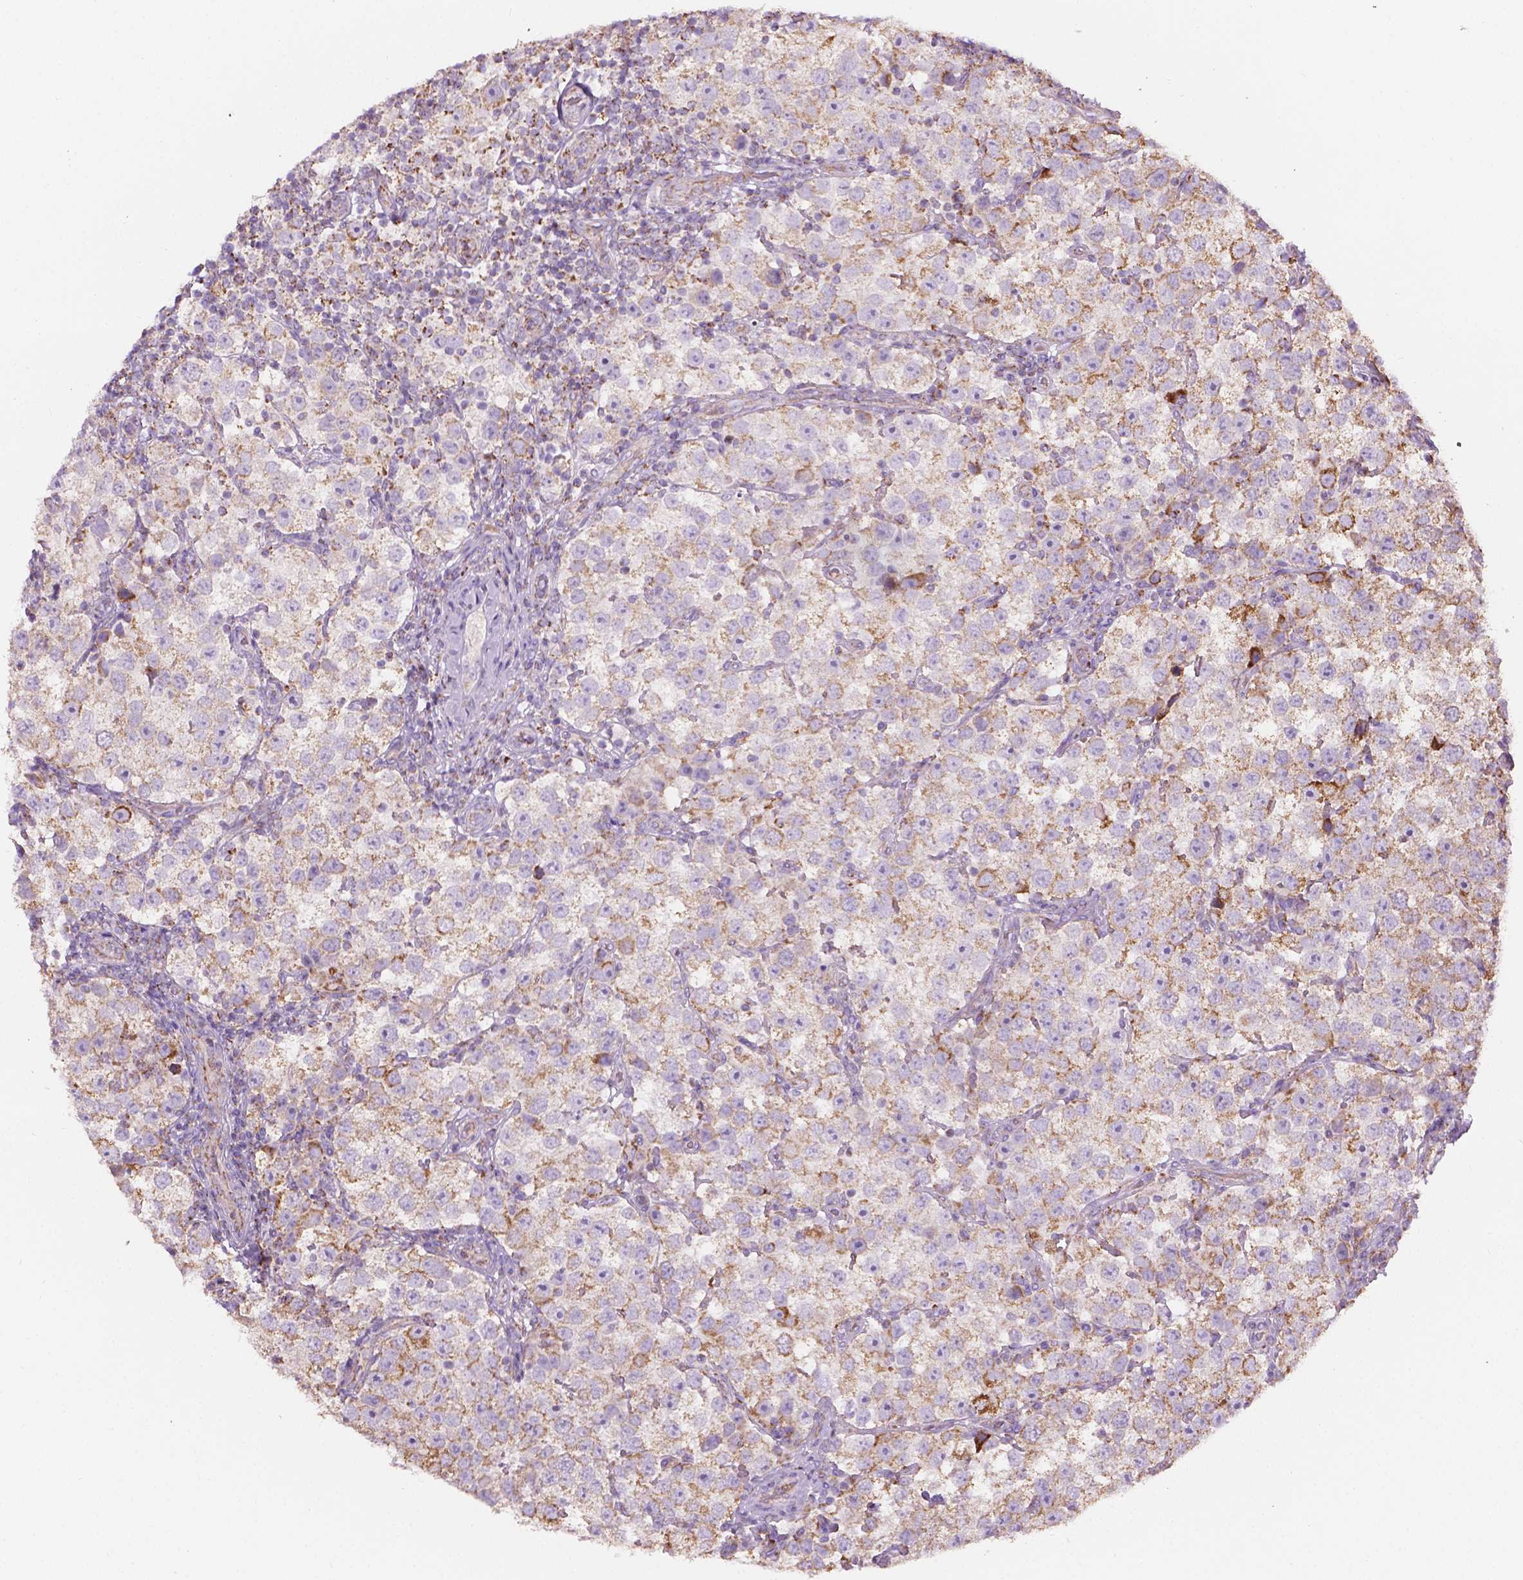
{"staining": {"intensity": "moderate", "quantity": "25%-75%", "location": "cytoplasmic/membranous"}, "tissue": "testis cancer", "cell_type": "Tumor cells", "image_type": "cancer", "snomed": [{"axis": "morphology", "description": "Seminoma, NOS"}, {"axis": "topography", "description": "Testis"}], "caption": "High-power microscopy captured an IHC histopathology image of seminoma (testis), revealing moderate cytoplasmic/membranous staining in approximately 25%-75% of tumor cells.", "gene": "PIBF1", "patient": {"sex": "male", "age": 37}}